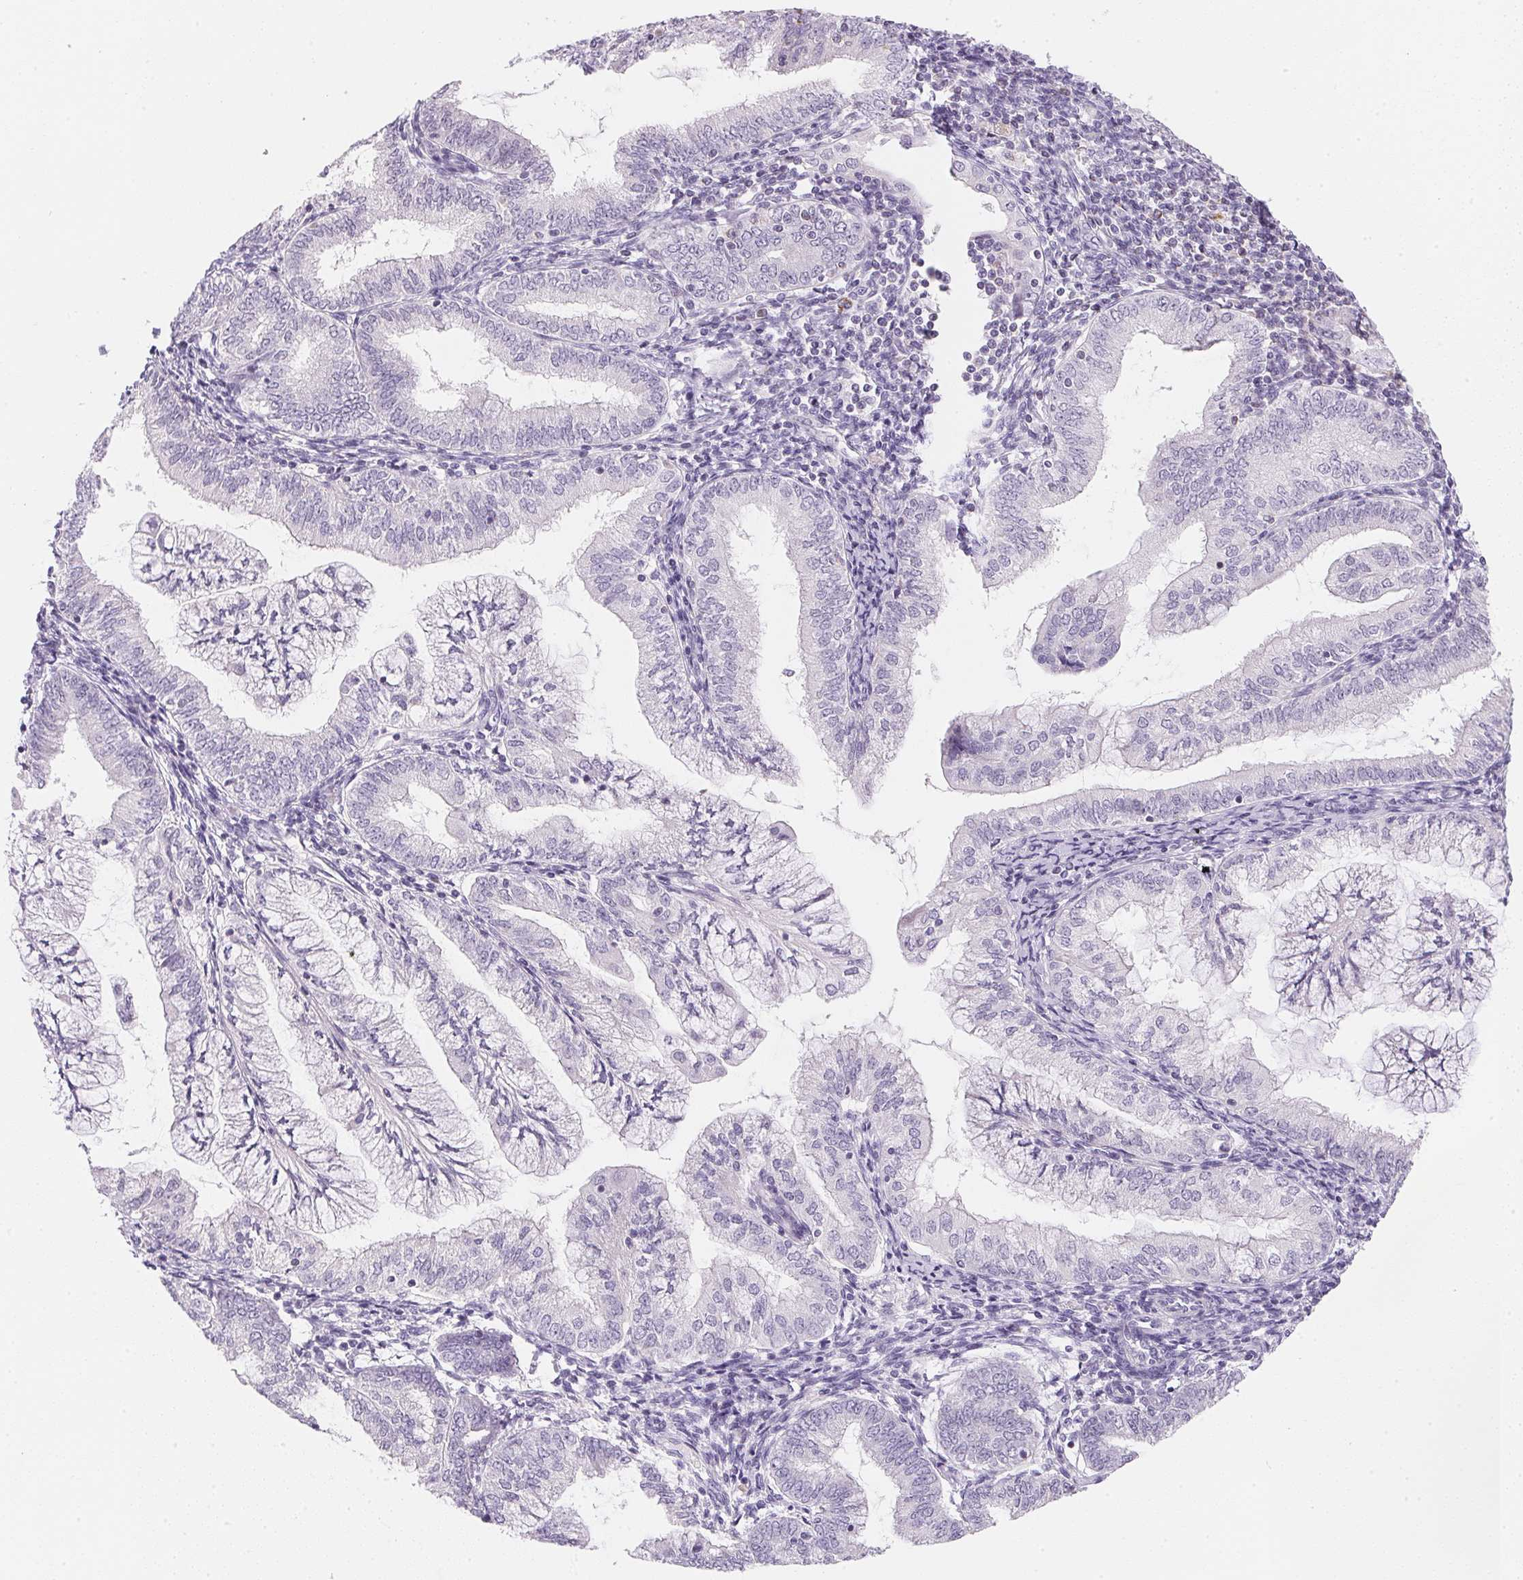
{"staining": {"intensity": "negative", "quantity": "none", "location": "none"}, "tissue": "endometrial cancer", "cell_type": "Tumor cells", "image_type": "cancer", "snomed": [{"axis": "morphology", "description": "Adenocarcinoma, NOS"}, {"axis": "topography", "description": "Endometrium"}], "caption": "Tumor cells are negative for protein expression in human endometrial cancer.", "gene": "GIPC2", "patient": {"sex": "female", "age": 55}}